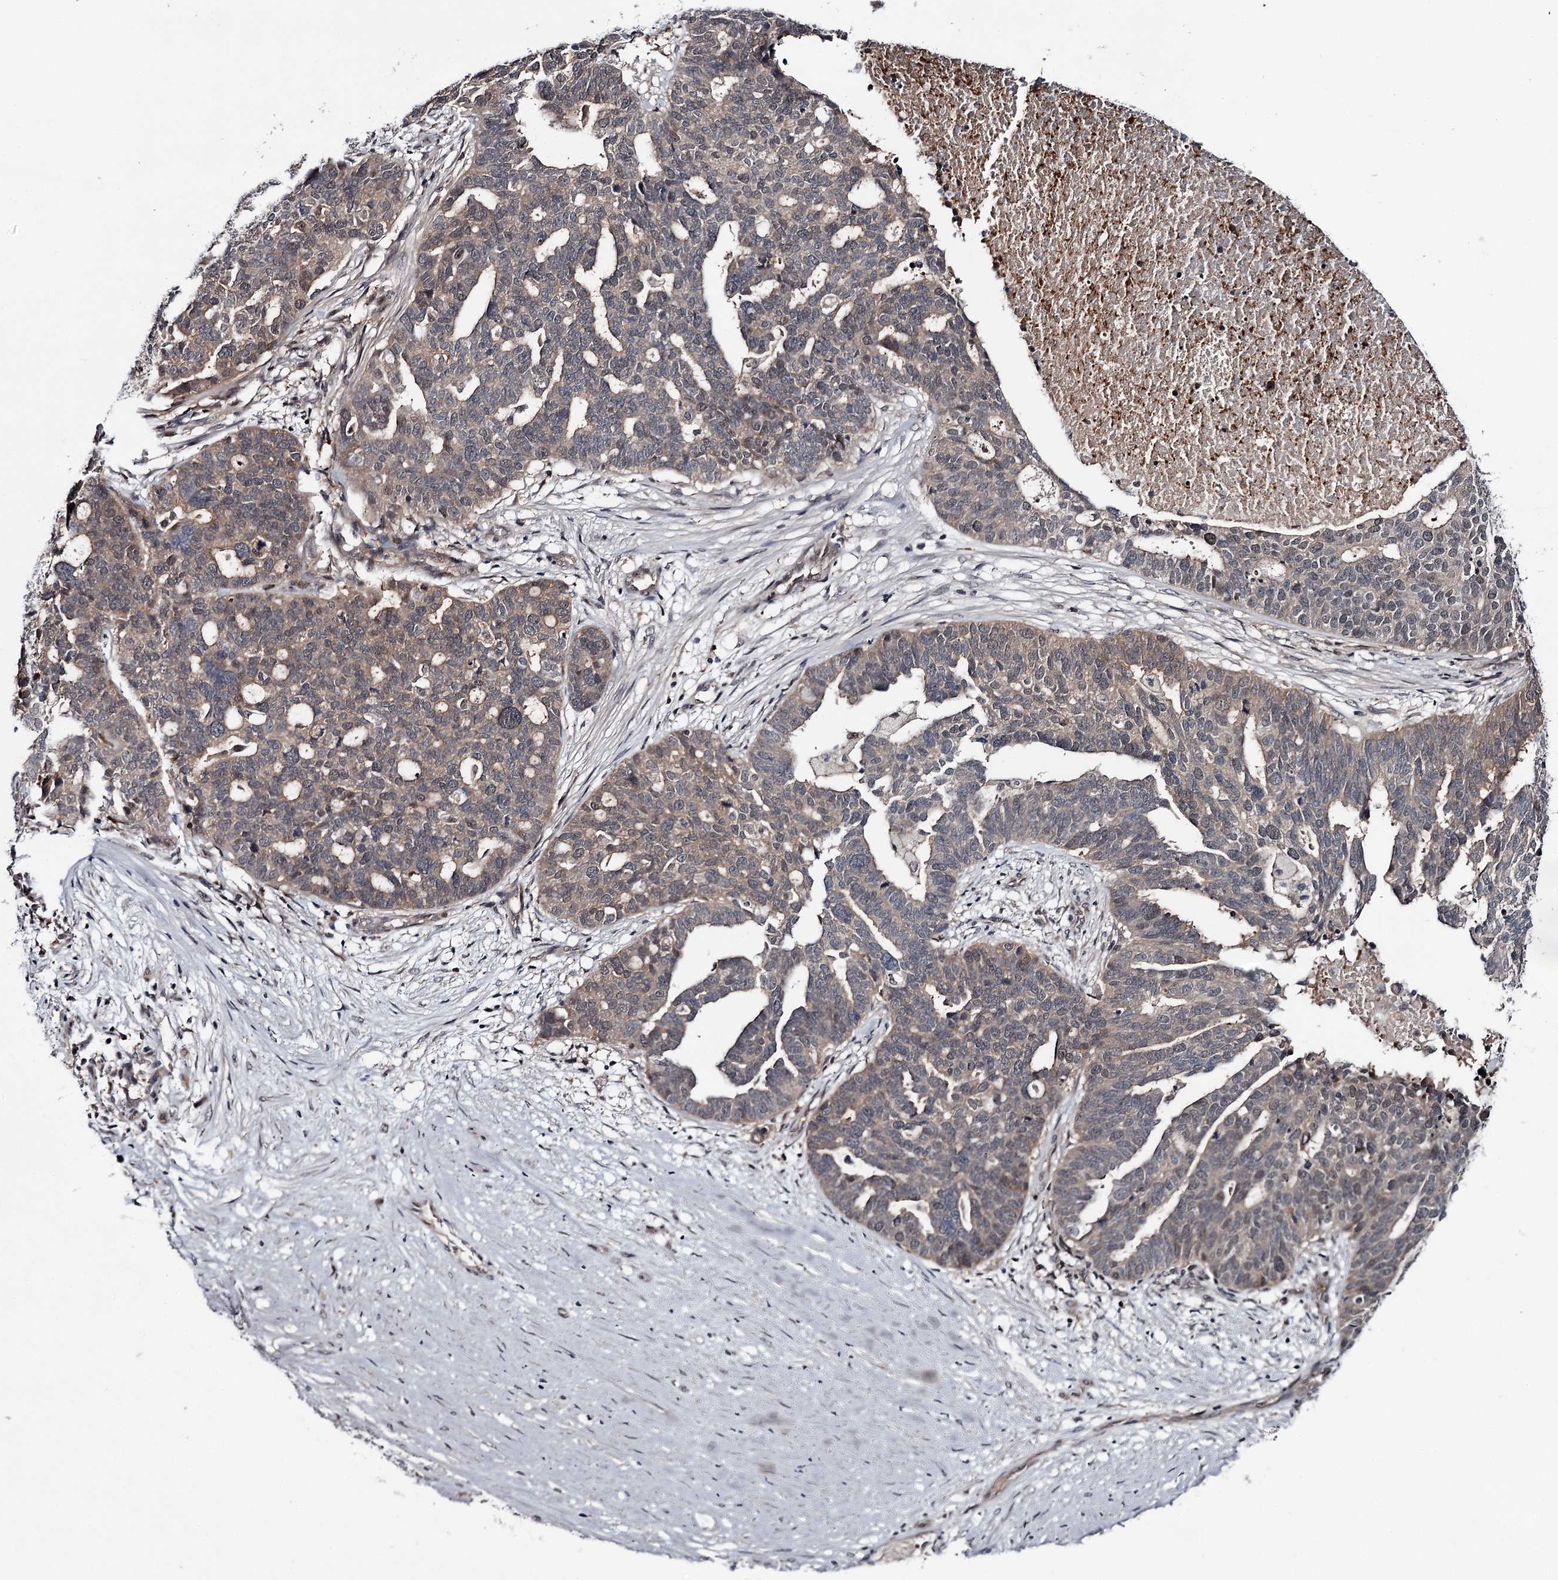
{"staining": {"intensity": "negative", "quantity": "none", "location": "none"}, "tissue": "ovarian cancer", "cell_type": "Tumor cells", "image_type": "cancer", "snomed": [{"axis": "morphology", "description": "Cystadenocarcinoma, serous, NOS"}, {"axis": "topography", "description": "Ovary"}], "caption": "Tumor cells show no significant expression in ovarian cancer. (Stains: DAB (3,3'-diaminobenzidine) immunohistochemistry (IHC) with hematoxylin counter stain, Microscopy: brightfield microscopy at high magnification).", "gene": "GTSF1", "patient": {"sex": "female", "age": 59}}